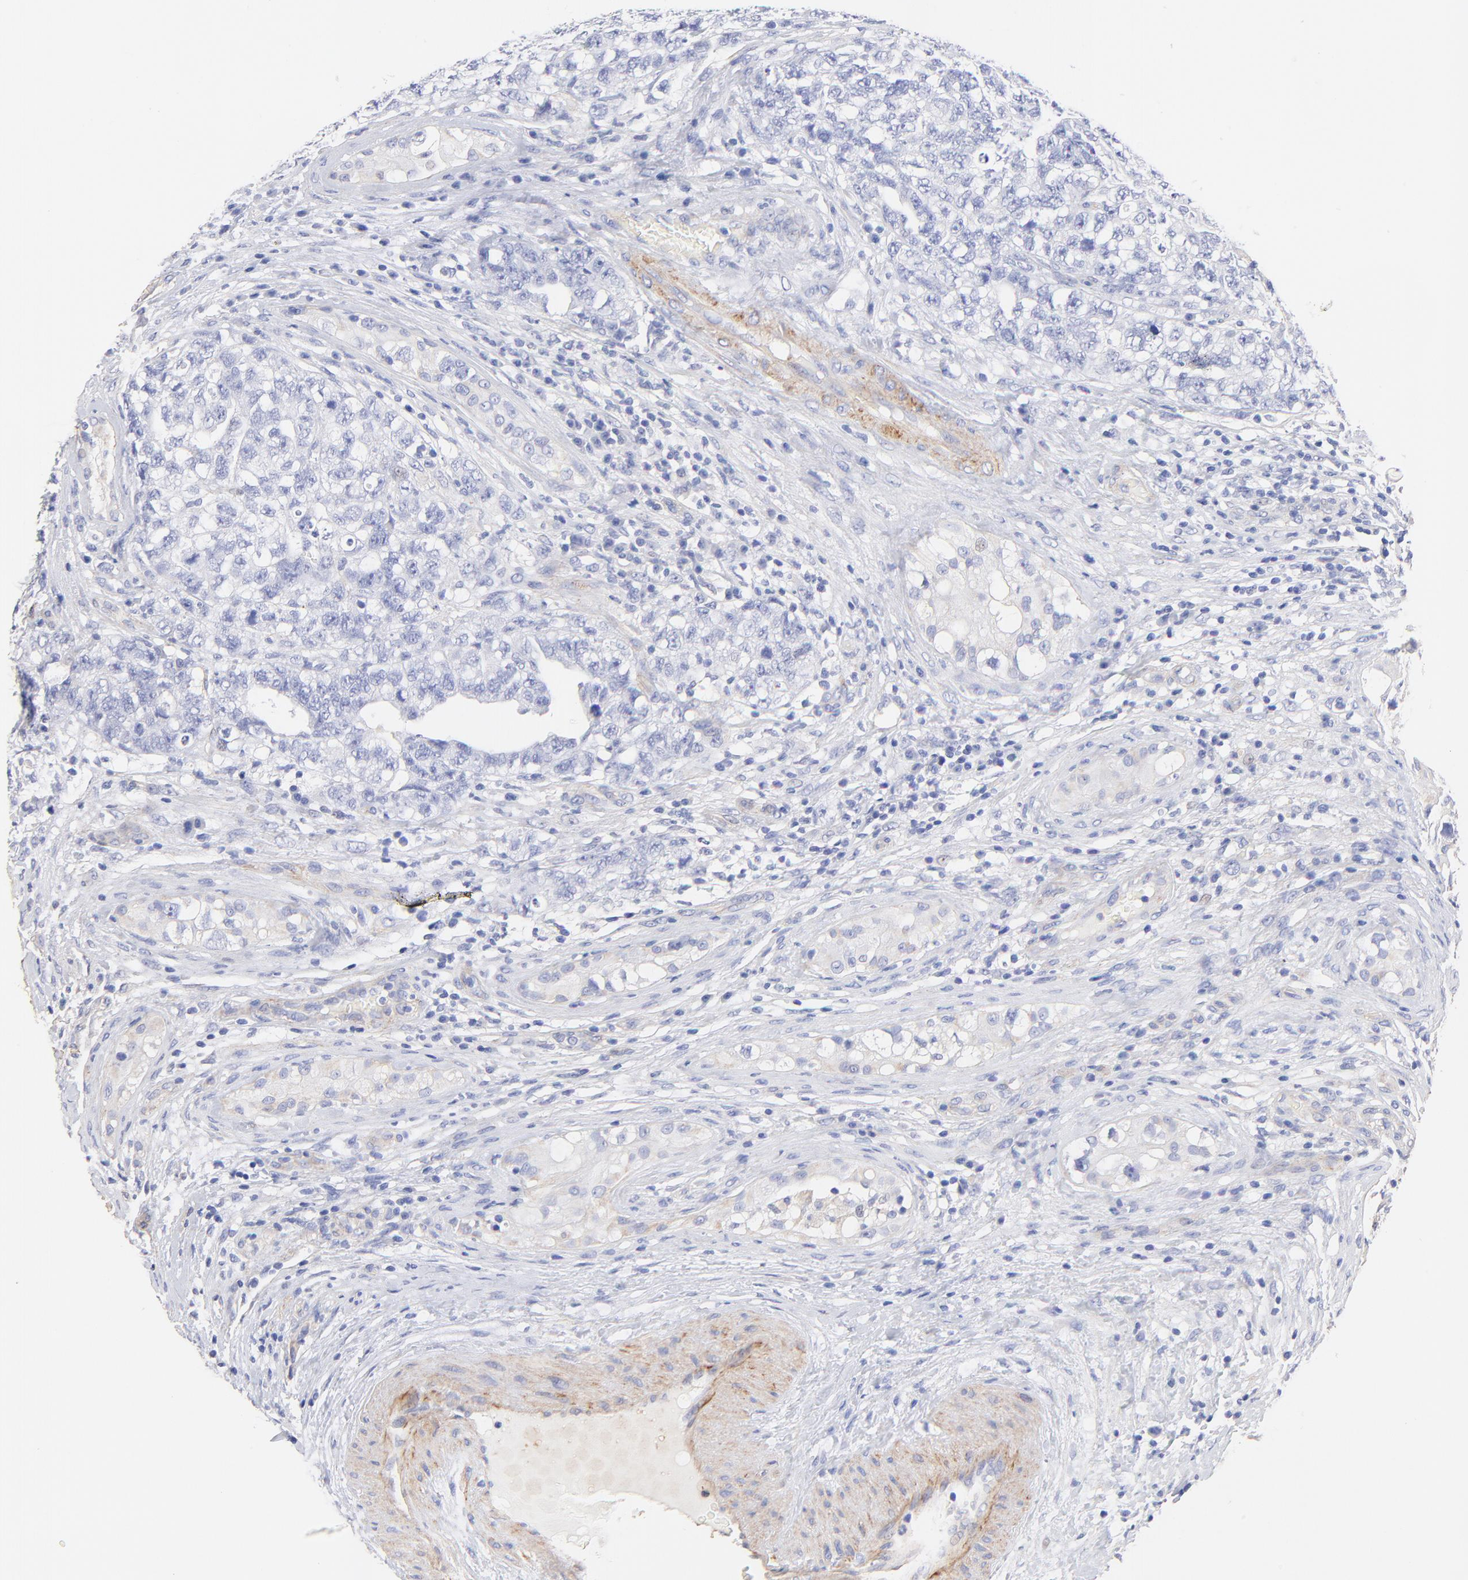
{"staining": {"intensity": "negative", "quantity": "none", "location": "none"}, "tissue": "testis cancer", "cell_type": "Tumor cells", "image_type": "cancer", "snomed": [{"axis": "morphology", "description": "Carcinoma, Embryonal, NOS"}, {"axis": "topography", "description": "Testis"}], "caption": "Tumor cells are negative for protein expression in human testis embryonal carcinoma. (DAB (3,3'-diaminobenzidine) immunohistochemistry, high magnification).", "gene": "ACTRT1", "patient": {"sex": "male", "age": 31}}